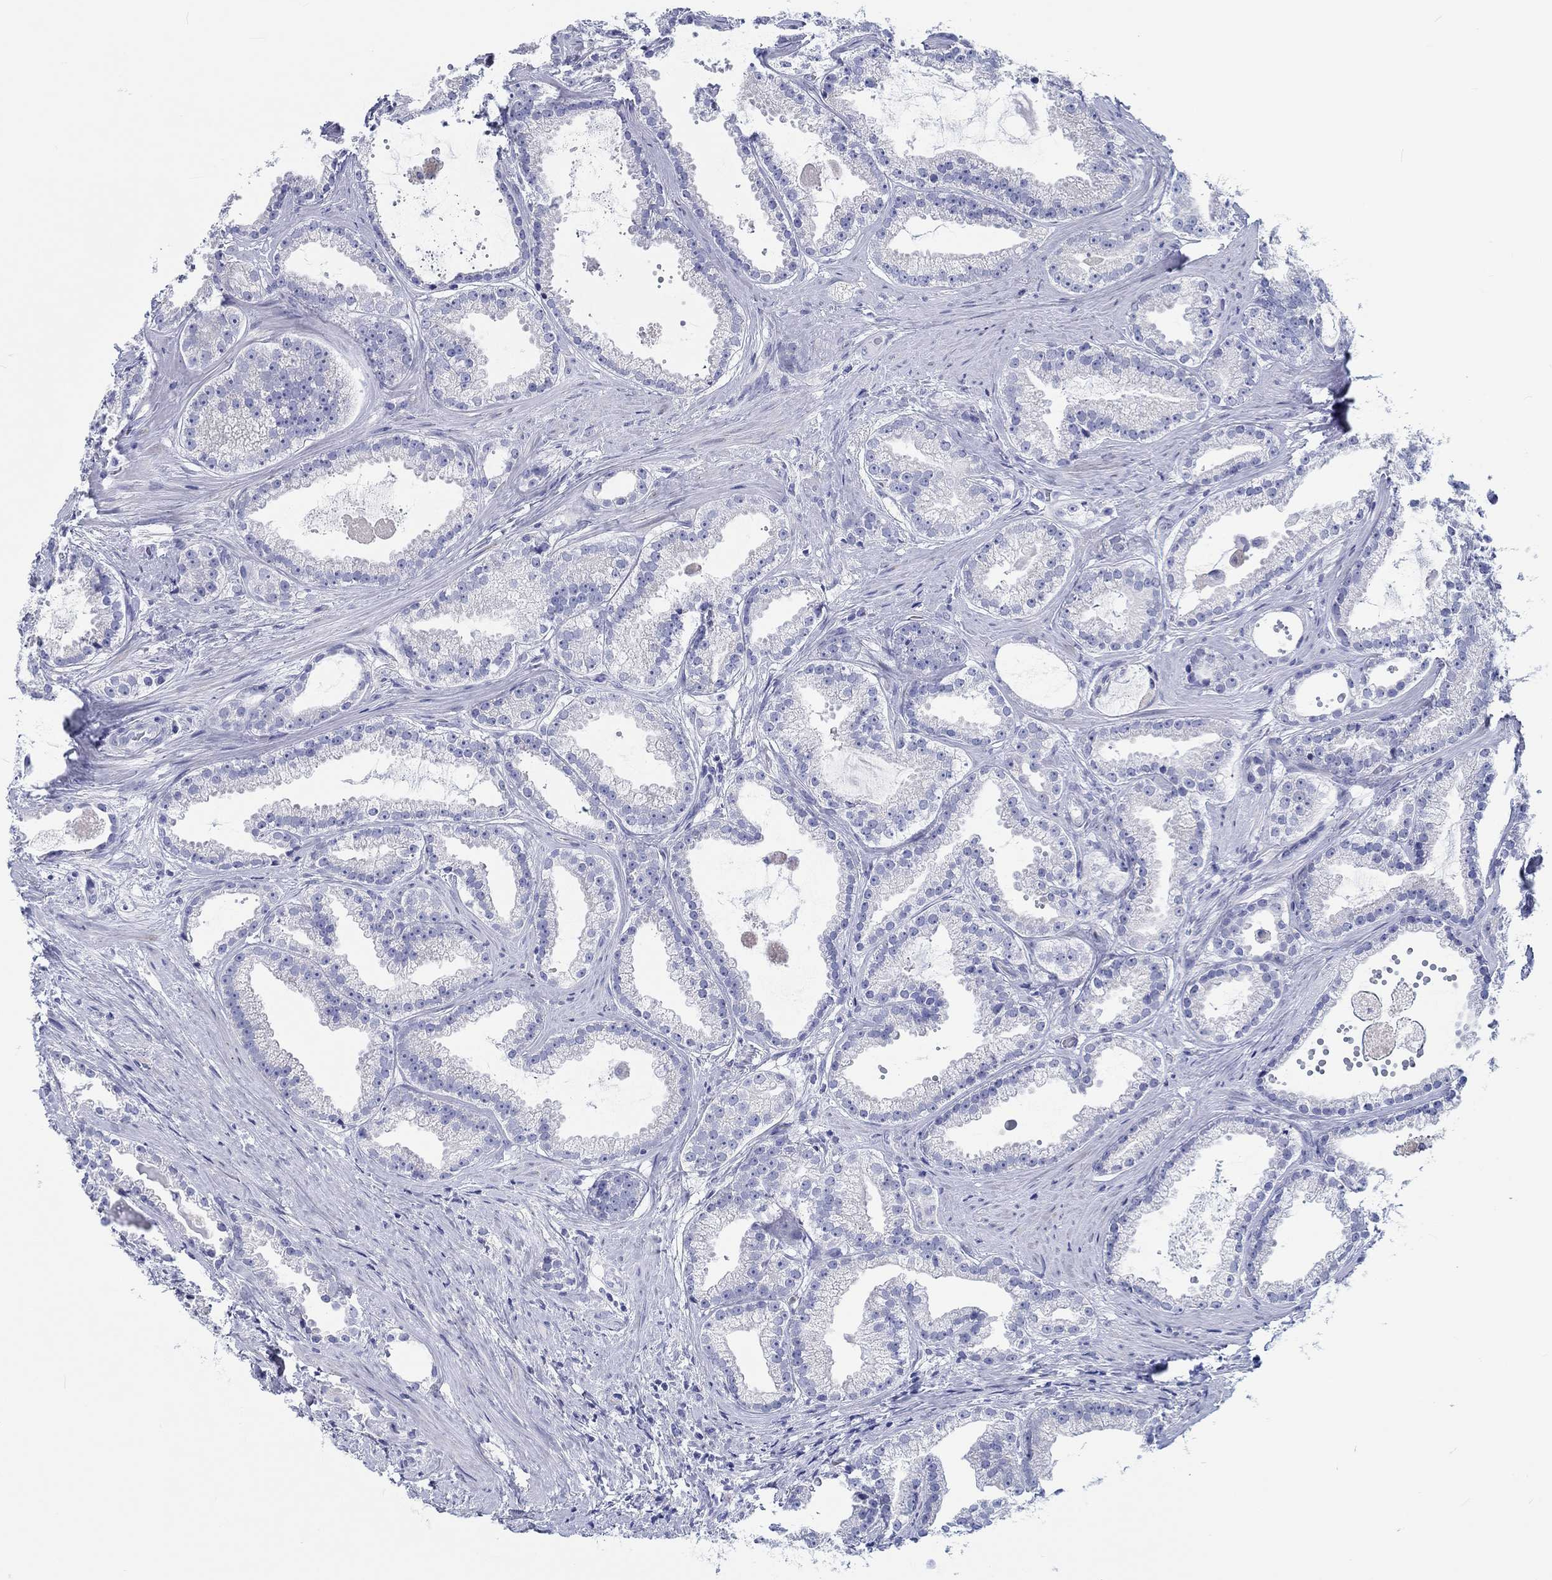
{"staining": {"intensity": "negative", "quantity": "none", "location": "none"}, "tissue": "prostate cancer", "cell_type": "Tumor cells", "image_type": "cancer", "snomed": [{"axis": "morphology", "description": "Adenocarcinoma, NOS"}, {"axis": "morphology", "description": "Adenocarcinoma, High grade"}, {"axis": "topography", "description": "Prostate"}], "caption": "Tumor cells are negative for brown protein staining in prostate cancer.", "gene": "H1-1", "patient": {"sex": "male", "age": 64}}